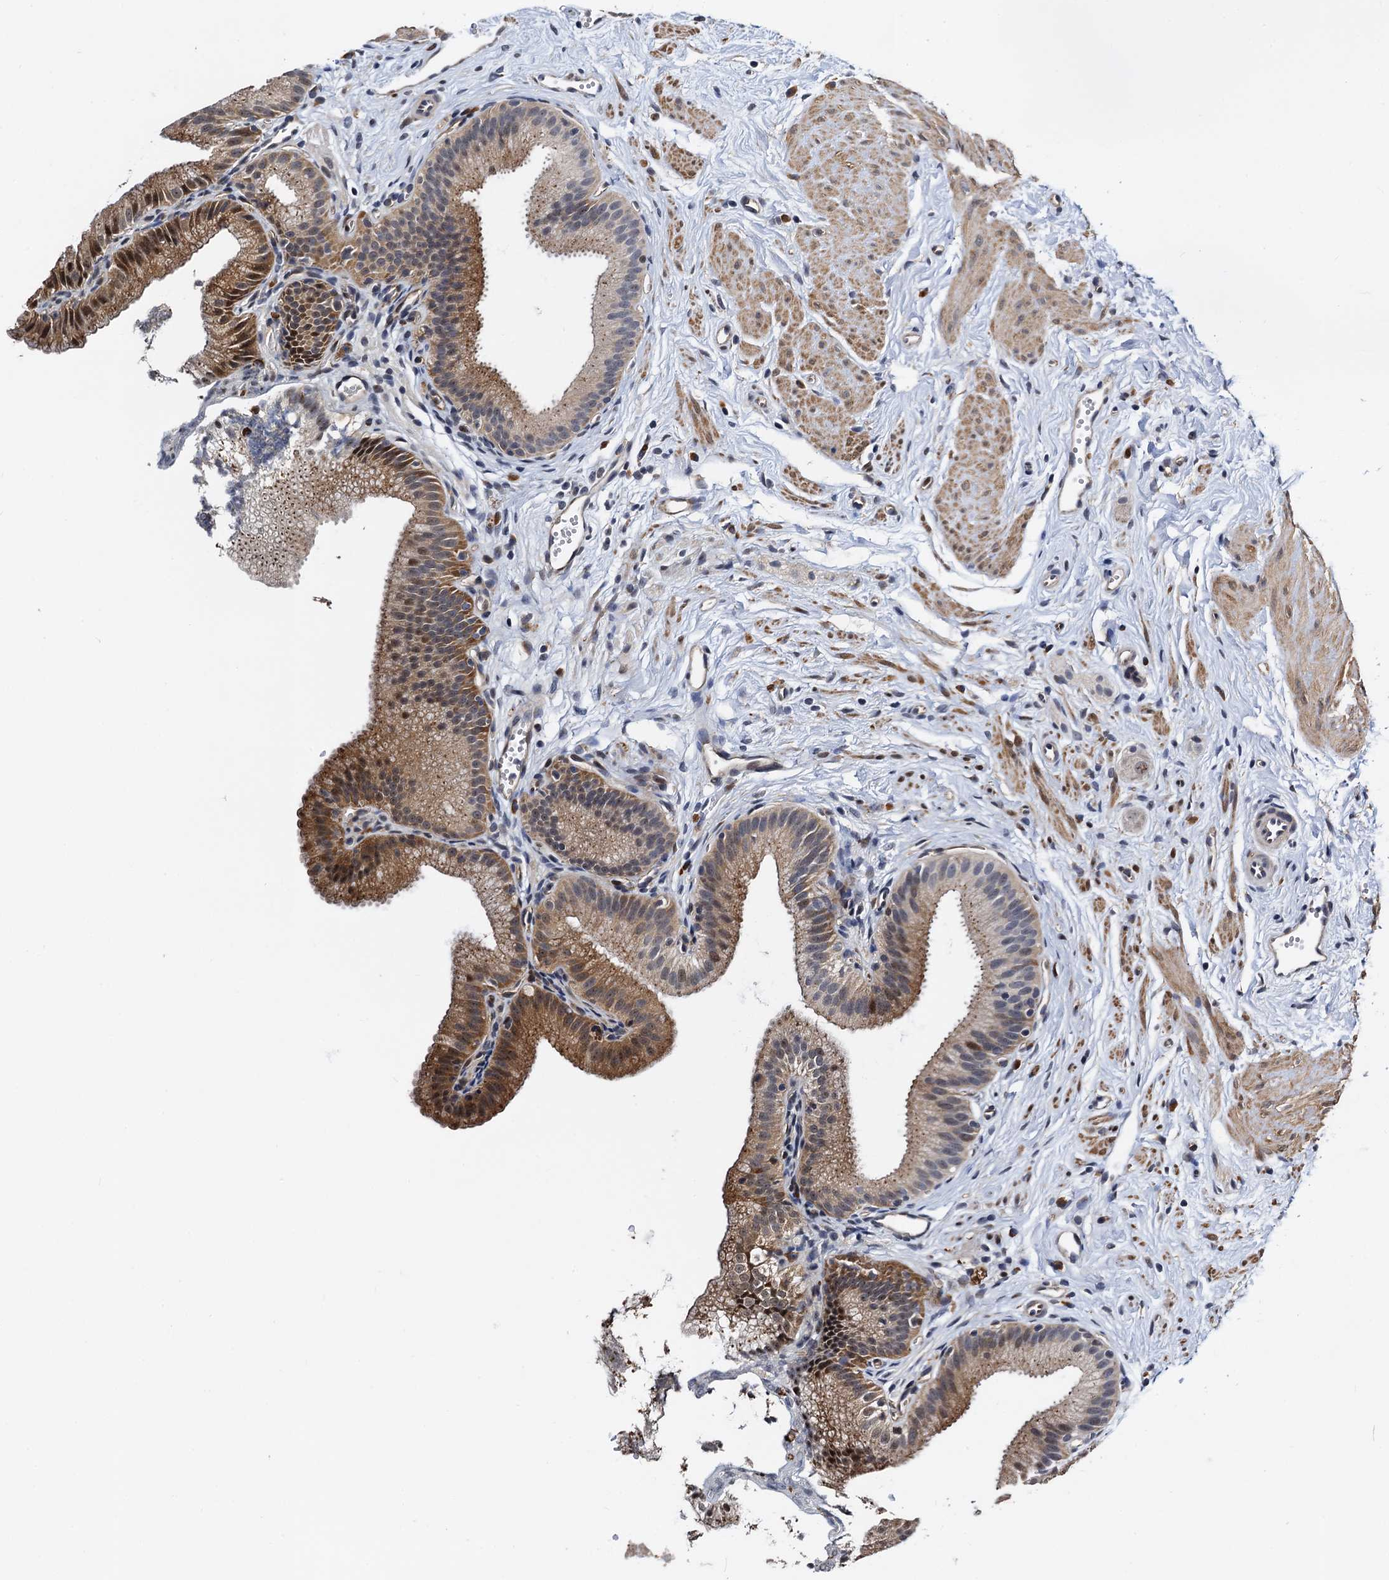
{"staining": {"intensity": "moderate", "quantity": ">75%", "location": "cytoplasmic/membranous,nuclear"}, "tissue": "gallbladder", "cell_type": "Glandular cells", "image_type": "normal", "snomed": [{"axis": "morphology", "description": "Normal tissue, NOS"}, {"axis": "topography", "description": "Gallbladder"}, {"axis": "topography", "description": "Peripheral nerve tissue"}], "caption": "Glandular cells exhibit medium levels of moderate cytoplasmic/membranous,nuclear positivity in approximately >75% of cells in normal human gallbladder. The staining was performed using DAB, with brown indicating positive protein expression. Nuclei are stained blue with hematoxylin.", "gene": "FAM222A", "patient": {"sex": "male", "age": 38}}